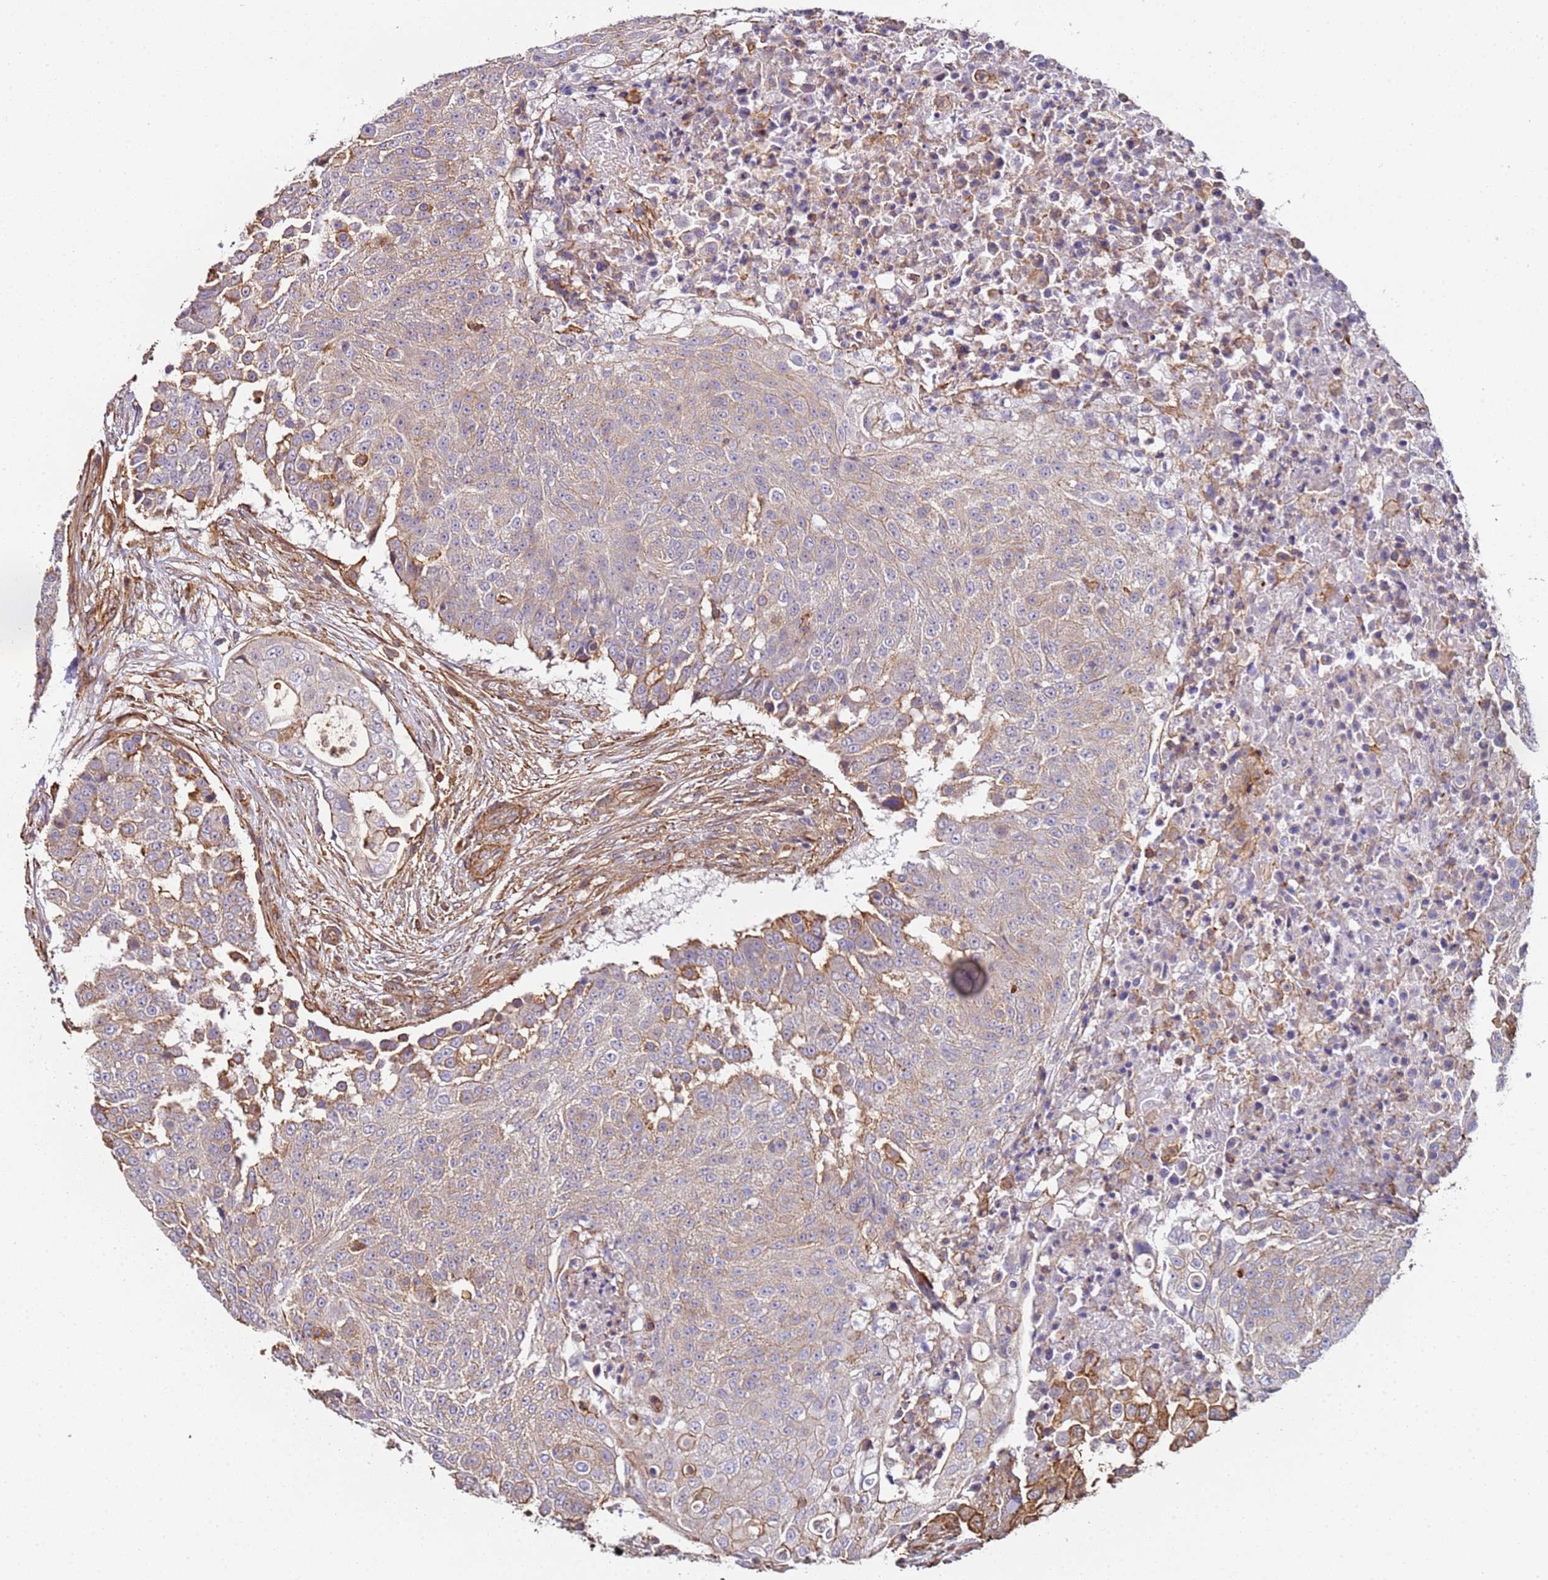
{"staining": {"intensity": "negative", "quantity": "none", "location": "none"}, "tissue": "urothelial cancer", "cell_type": "Tumor cells", "image_type": "cancer", "snomed": [{"axis": "morphology", "description": "Urothelial carcinoma, High grade"}, {"axis": "topography", "description": "Urinary bladder"}], "caption": "This is a image of immunohistochemistry (IHC) staining of urothelial carcinoma (high-grade), which shows no positivity in tumor cells. Nuclei are stained in blue.", "gene": "CYP2U1", "patient": {"sex": "female", "age": 63}}